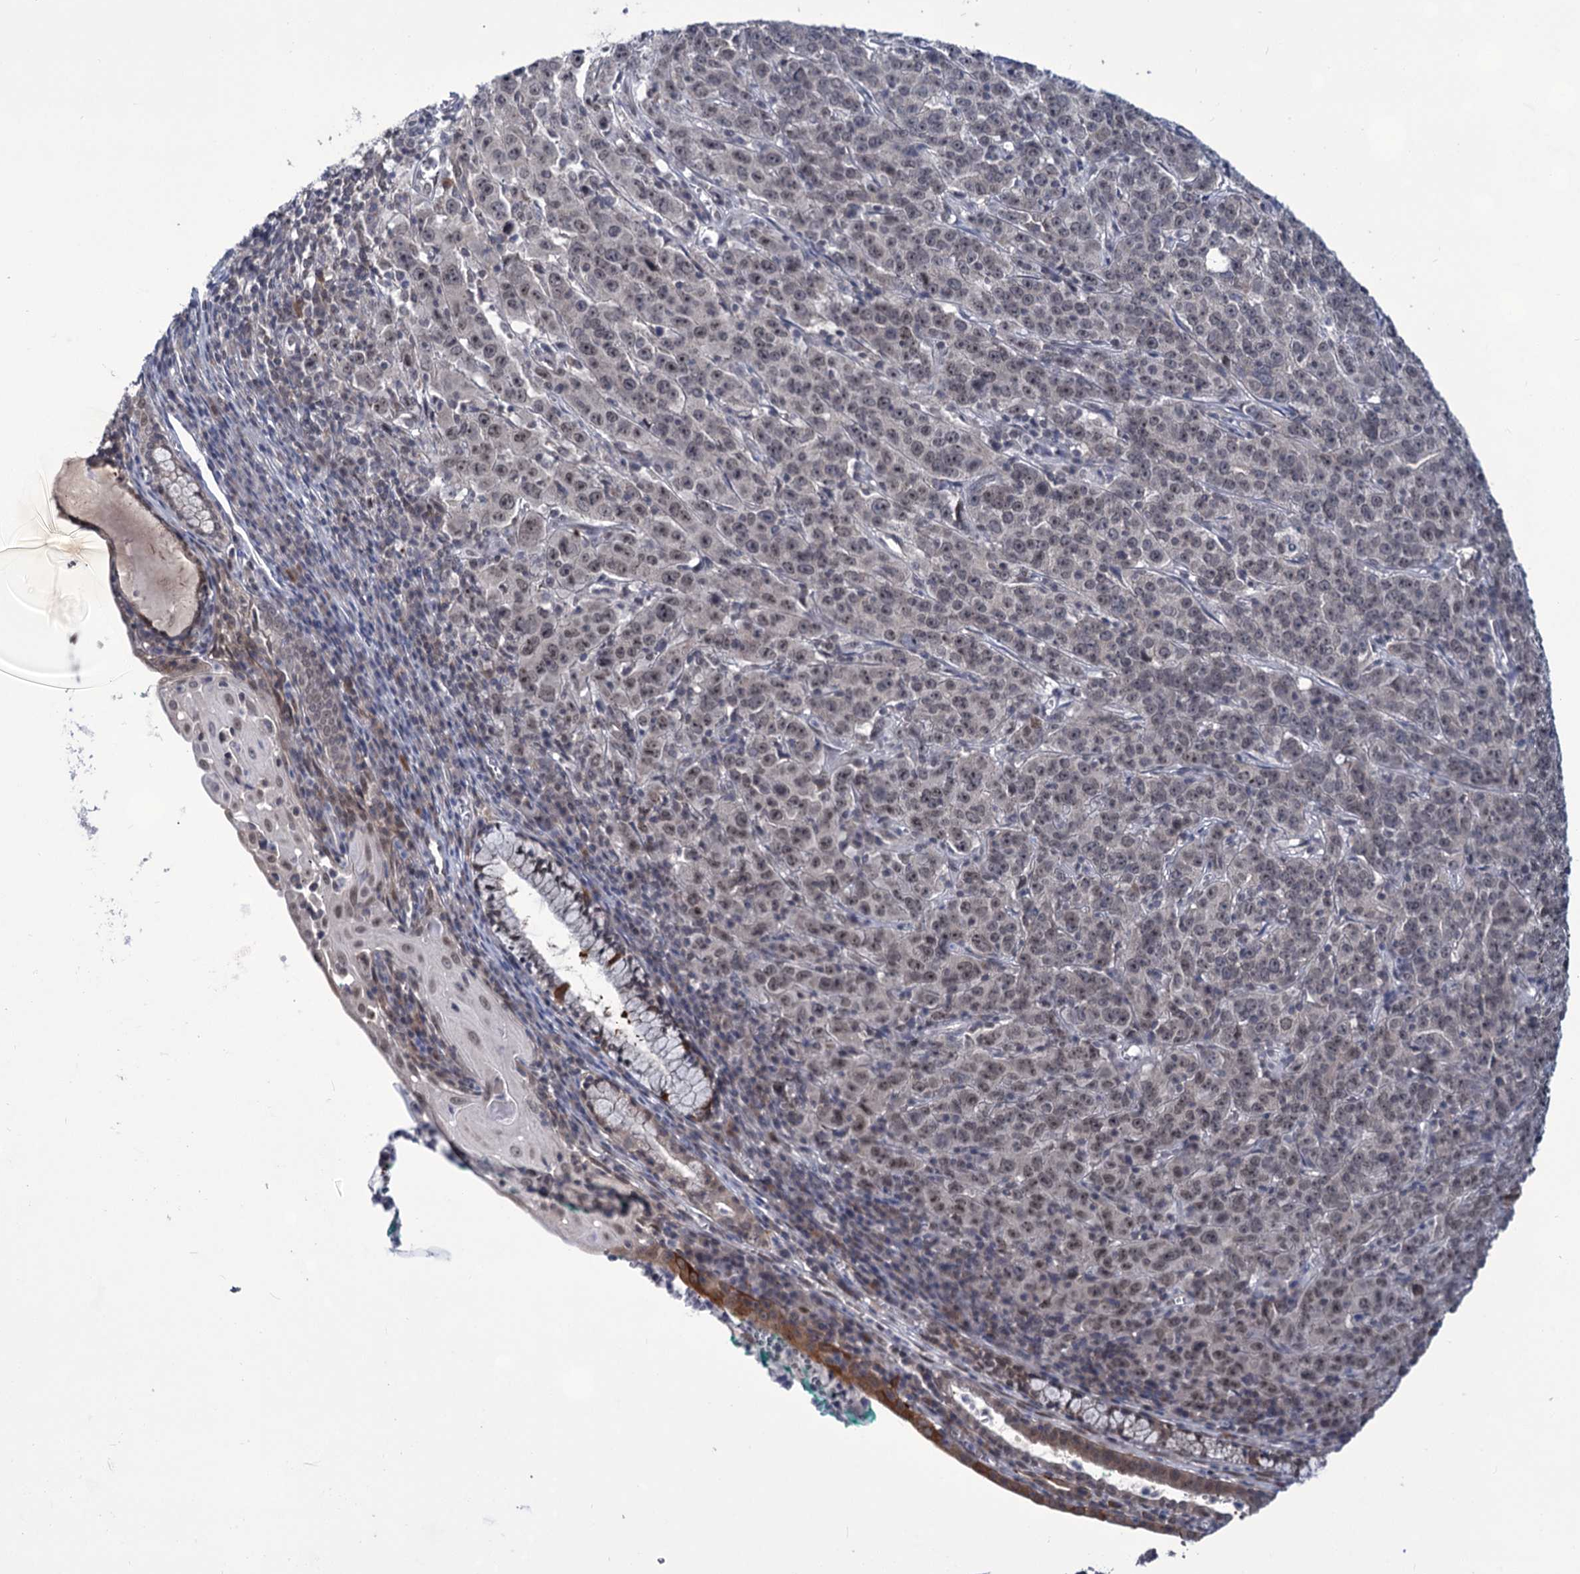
{"staining": {"intensity": "weak", "quantity": "<25%", "location": "cytoplasmic/membranous"}, "tissue": "cervix", "cell_type": "Glandular cells", "image_type": "normal", "snomed": [{"axis": "morphology", "description": "Normal tissue, NOS"}, {"axis": "morphology", "description": "Adenocarcinoma, NOS"}, {"axis": "topography", "description": "Cervix"}], "caption": "Immunohistochemistry micrograph of benign human cervix stained for a protein (brown), which demonstrates no expression in glandular cells.", "gene": "TTC17", "patient": {"sex": "female", "age": 29}}